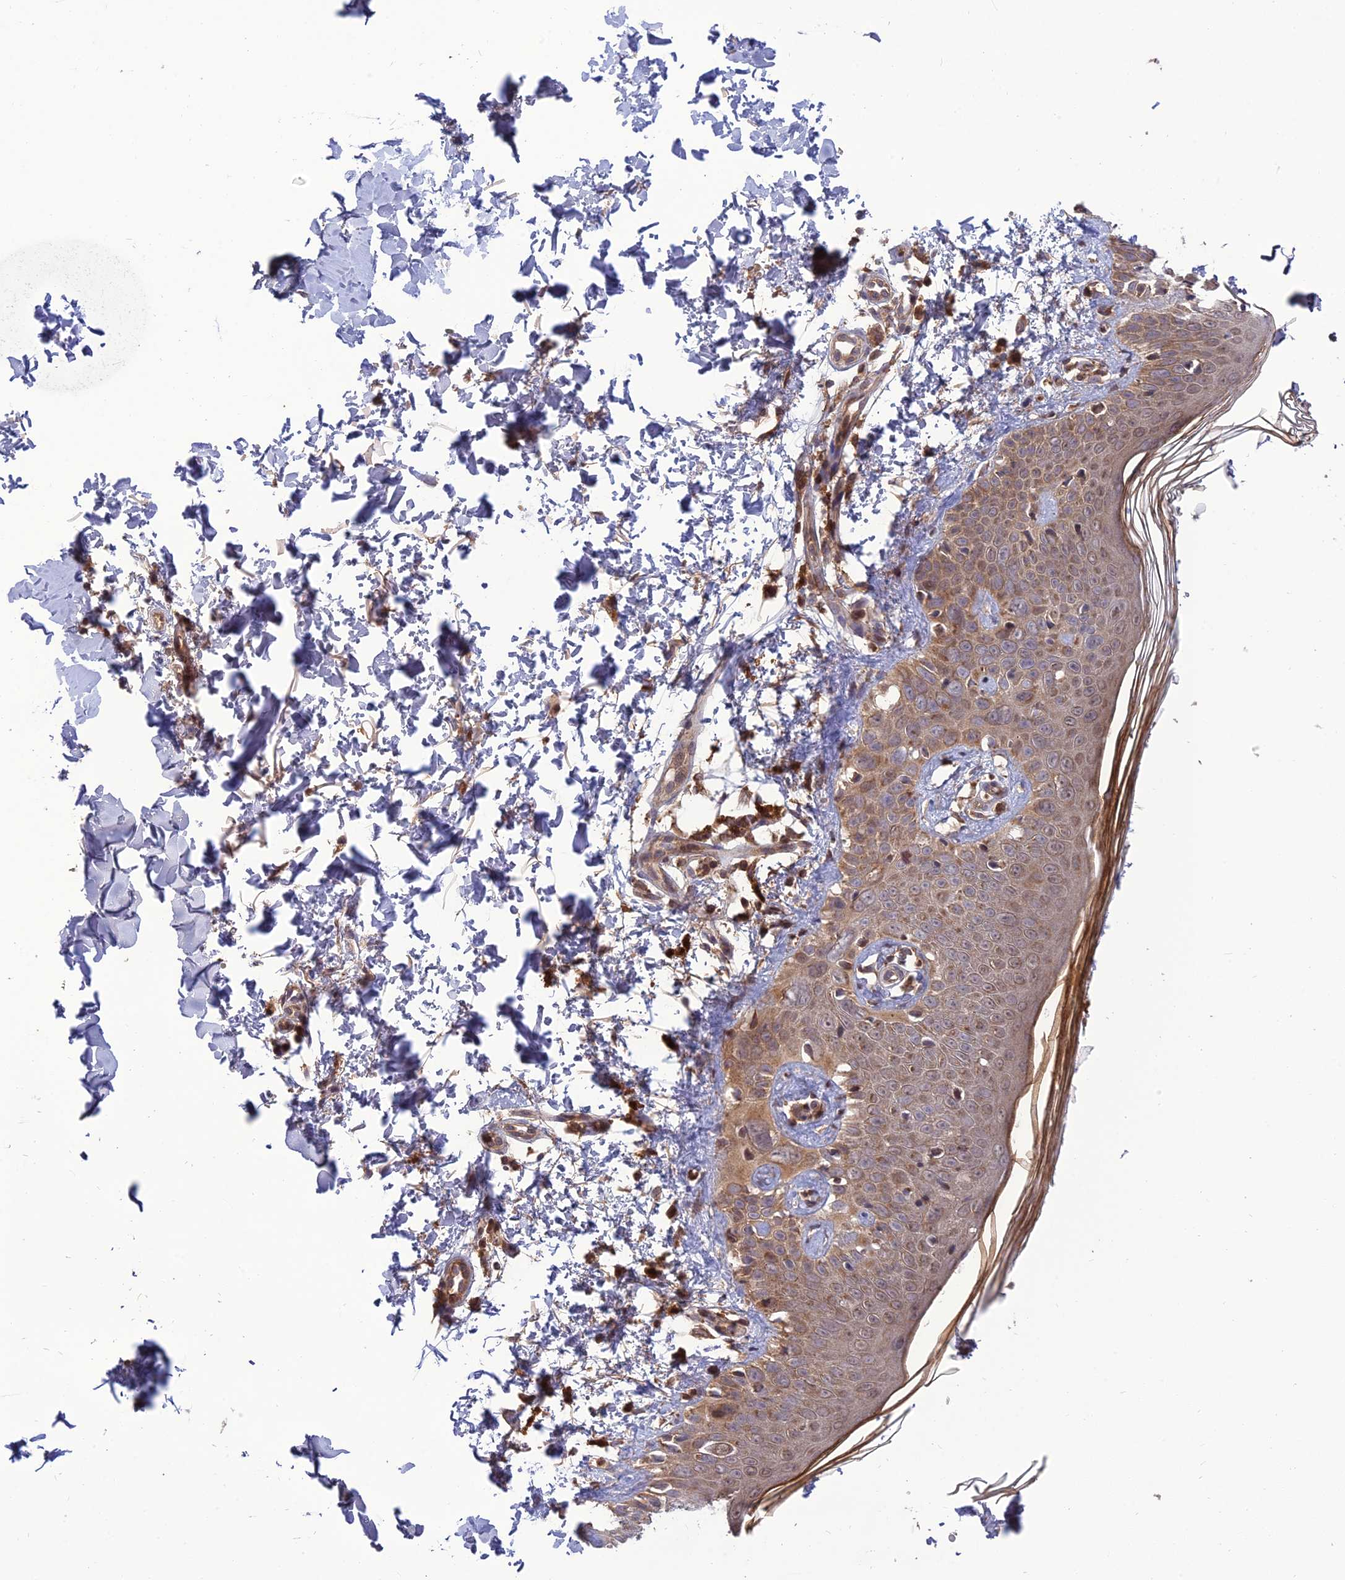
{"staining": {"intensity": "moderate", "quantity": "25%-75%", "location": "cytoplasmic/membranous"}, "tissue": "skin", "cell_type": "Fibroblasts", "image_type": "normal", "snomed": [{"axis": "morphology", "description": "Normal tissue, NOS"}, {"axis": "topography", "description": "Skin"}], "caption": "Protein expression analysis of benign skin displays moderate cytoplasmic/membranous expression in approximately 25%-75% of fibroblasts.", "gene": "NDUFC1", "patient": {"sex": "male", "age": 37}}